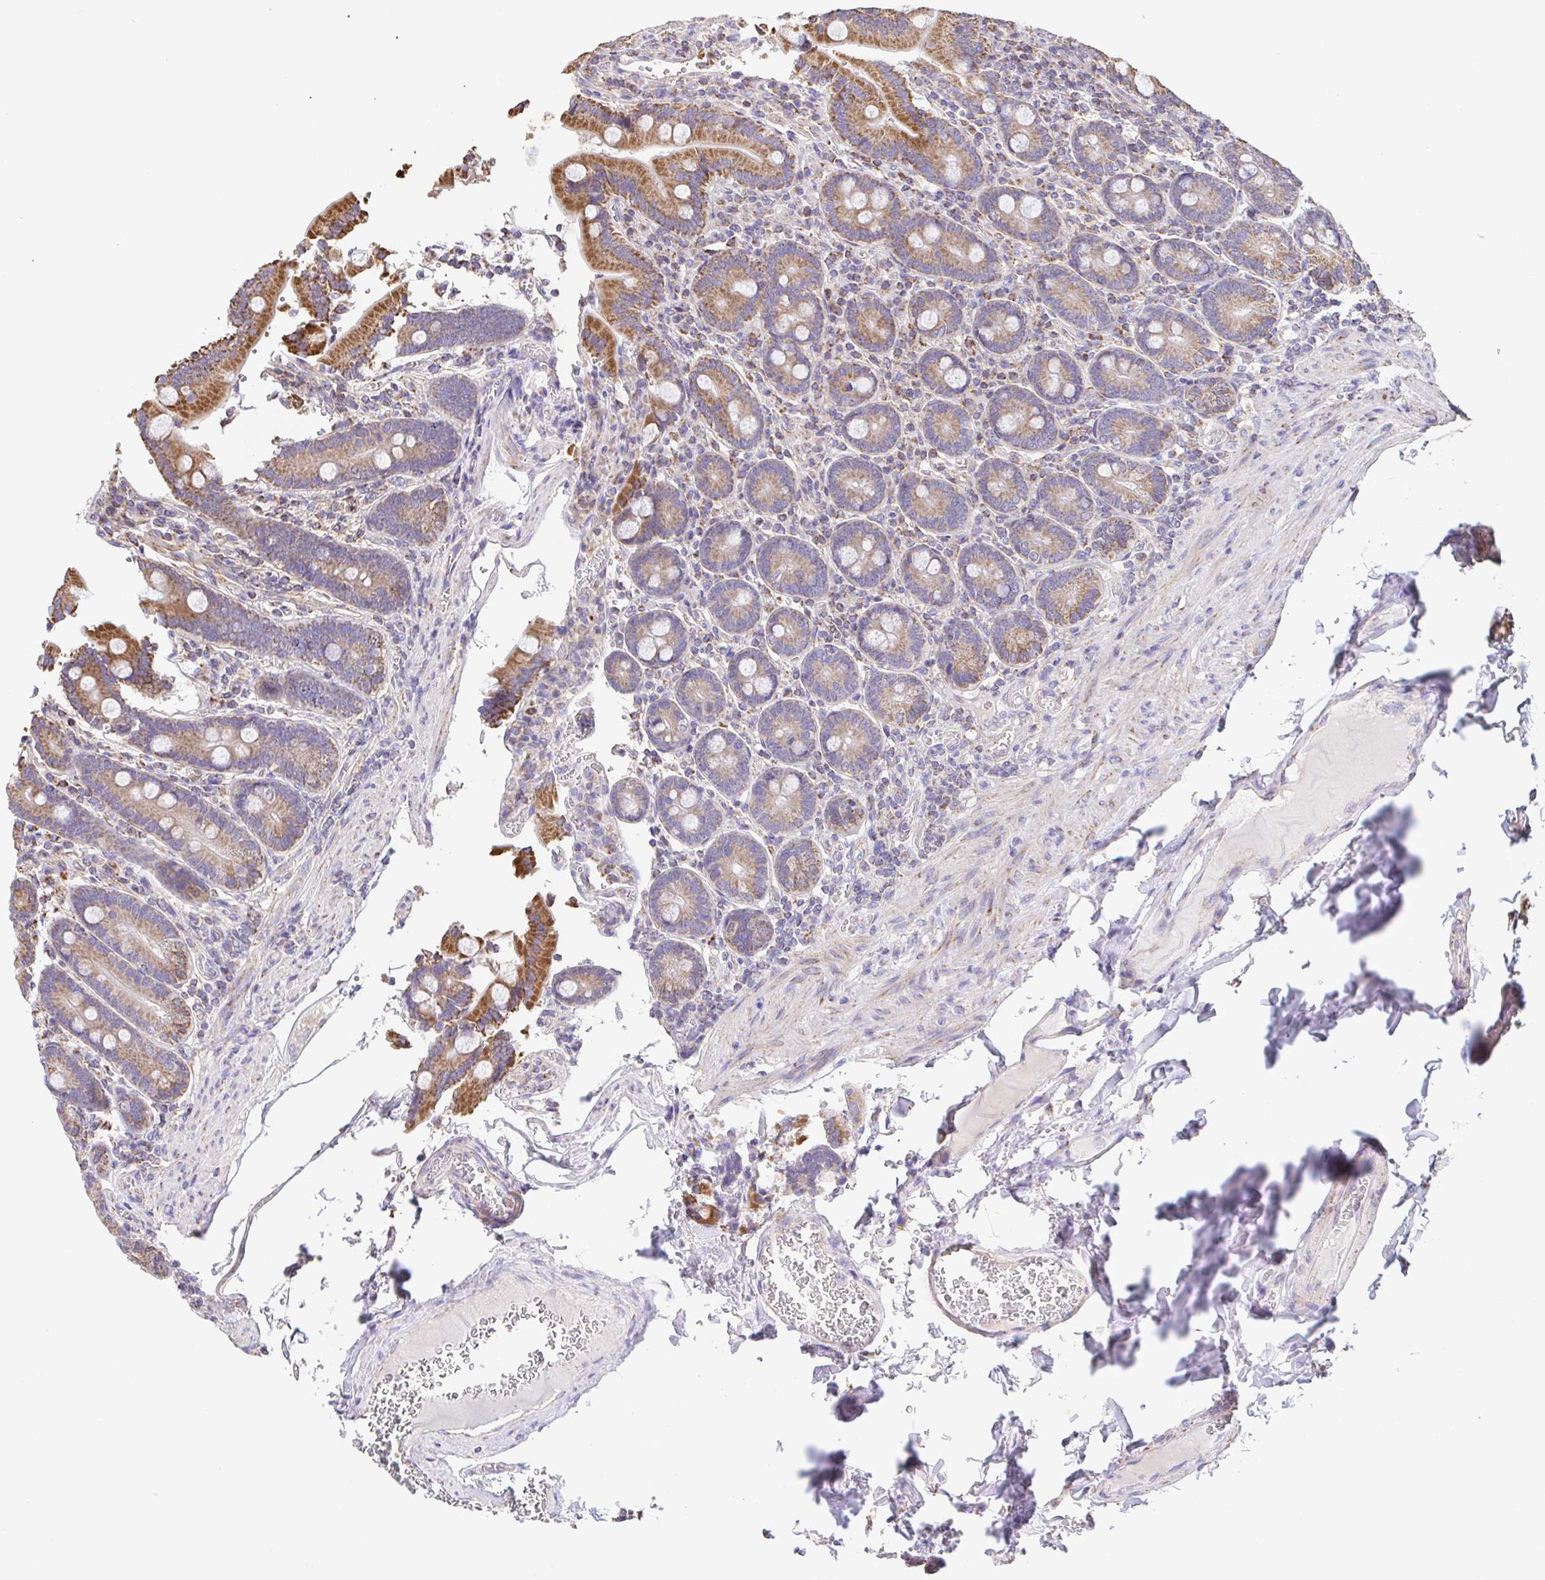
{"staining": {"intensity": "strong", "quantity": "25%-75%", "location": "cytoplasmic/membranous"}, "tissue": "duodenum", "cell_type": "Glandular cells", "image_type": "normal", "snomed": [{"axis": "morphology", "description": "Normal tissue, NOS"}, {"axis": "topography", "description": "Duodenum"}], "caption": "Brown immunohistochemical staining in benign human duodenum displays strong cytoplasmic/membranous staining in approximately 25%-75% of glandular cells. The protein is shown in brown color, while the nuclei are stained blue.", "gene": "GINM1", "patient": {"sex": "female", "age": 62}}